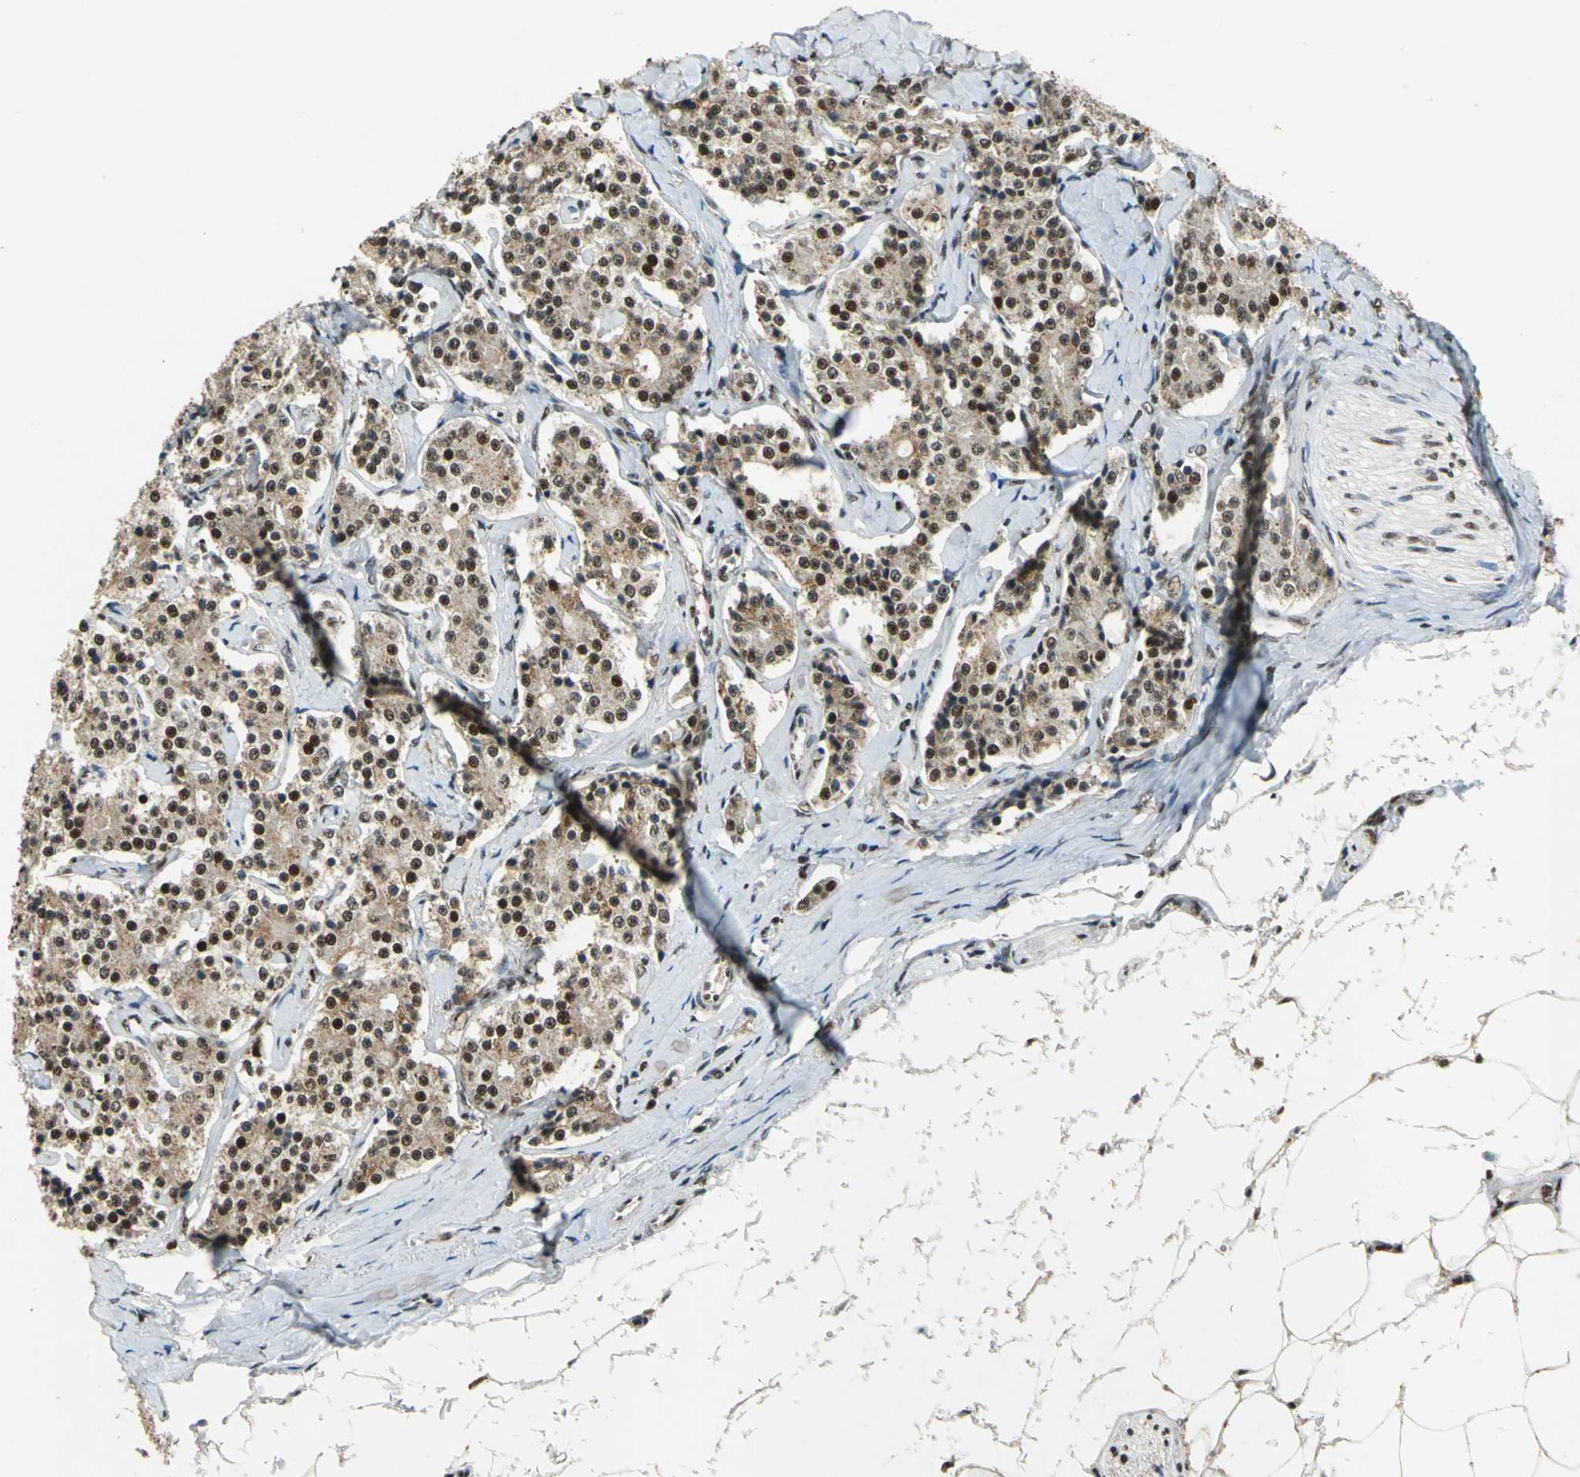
{"staining": {"intensity": "strong", "quantity": ">75%", "location": "nuclear"}, "tissue": "carcinoid", "cell_type": "Tumor cells", "image_type": "cancer", "snomed": [{"axis": "morphology", "description": "Carcinoid, malignant, NOS"}, {"axis": "topography", "description": "Colon"}], "caption": "Strong nuclear positivity for a protein is seen in about >75% of tumor cells of malignant carcinoid using immunohistochemistry.", "gene": "MTA2", "patient": {"sex": "female", "age": 61}}